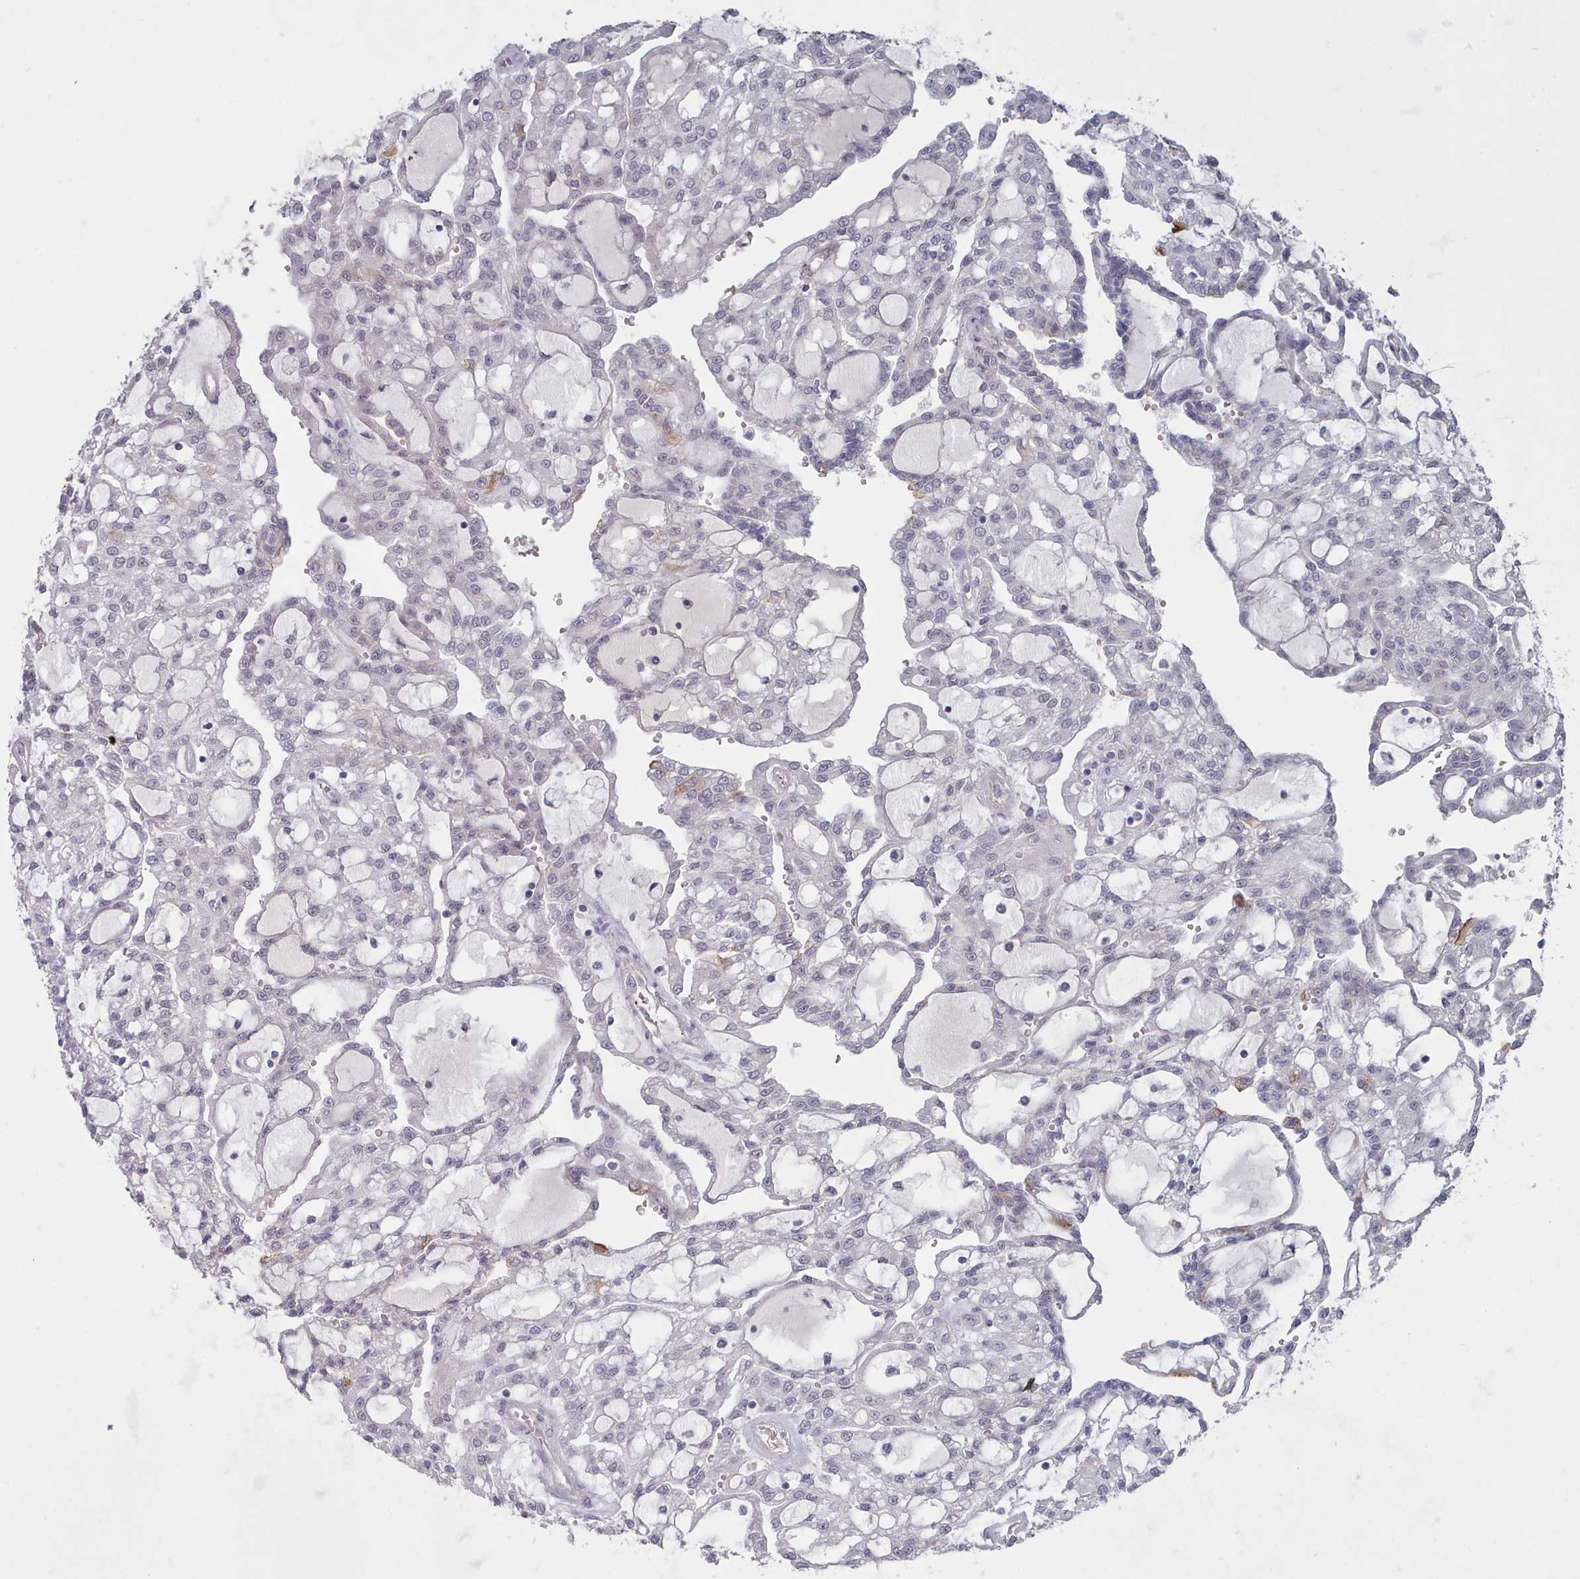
{"staining": {"intensity": "negative", "quantity": "none", "location": "none"}, "tissue": "renal cancer", "cell_type": "Tumor cells", "image_type": "cancer", "snomed": [{"axis": "morphology", "description": "Adenocarcinoma, NOS"}, {"axis": "topography", "description": "Kidney"}], "caption": "Tumor cells show no significant protein expression in renal cancer.", "gene": "TRARG1", "patient": {"sex": "male", "age": 63}}